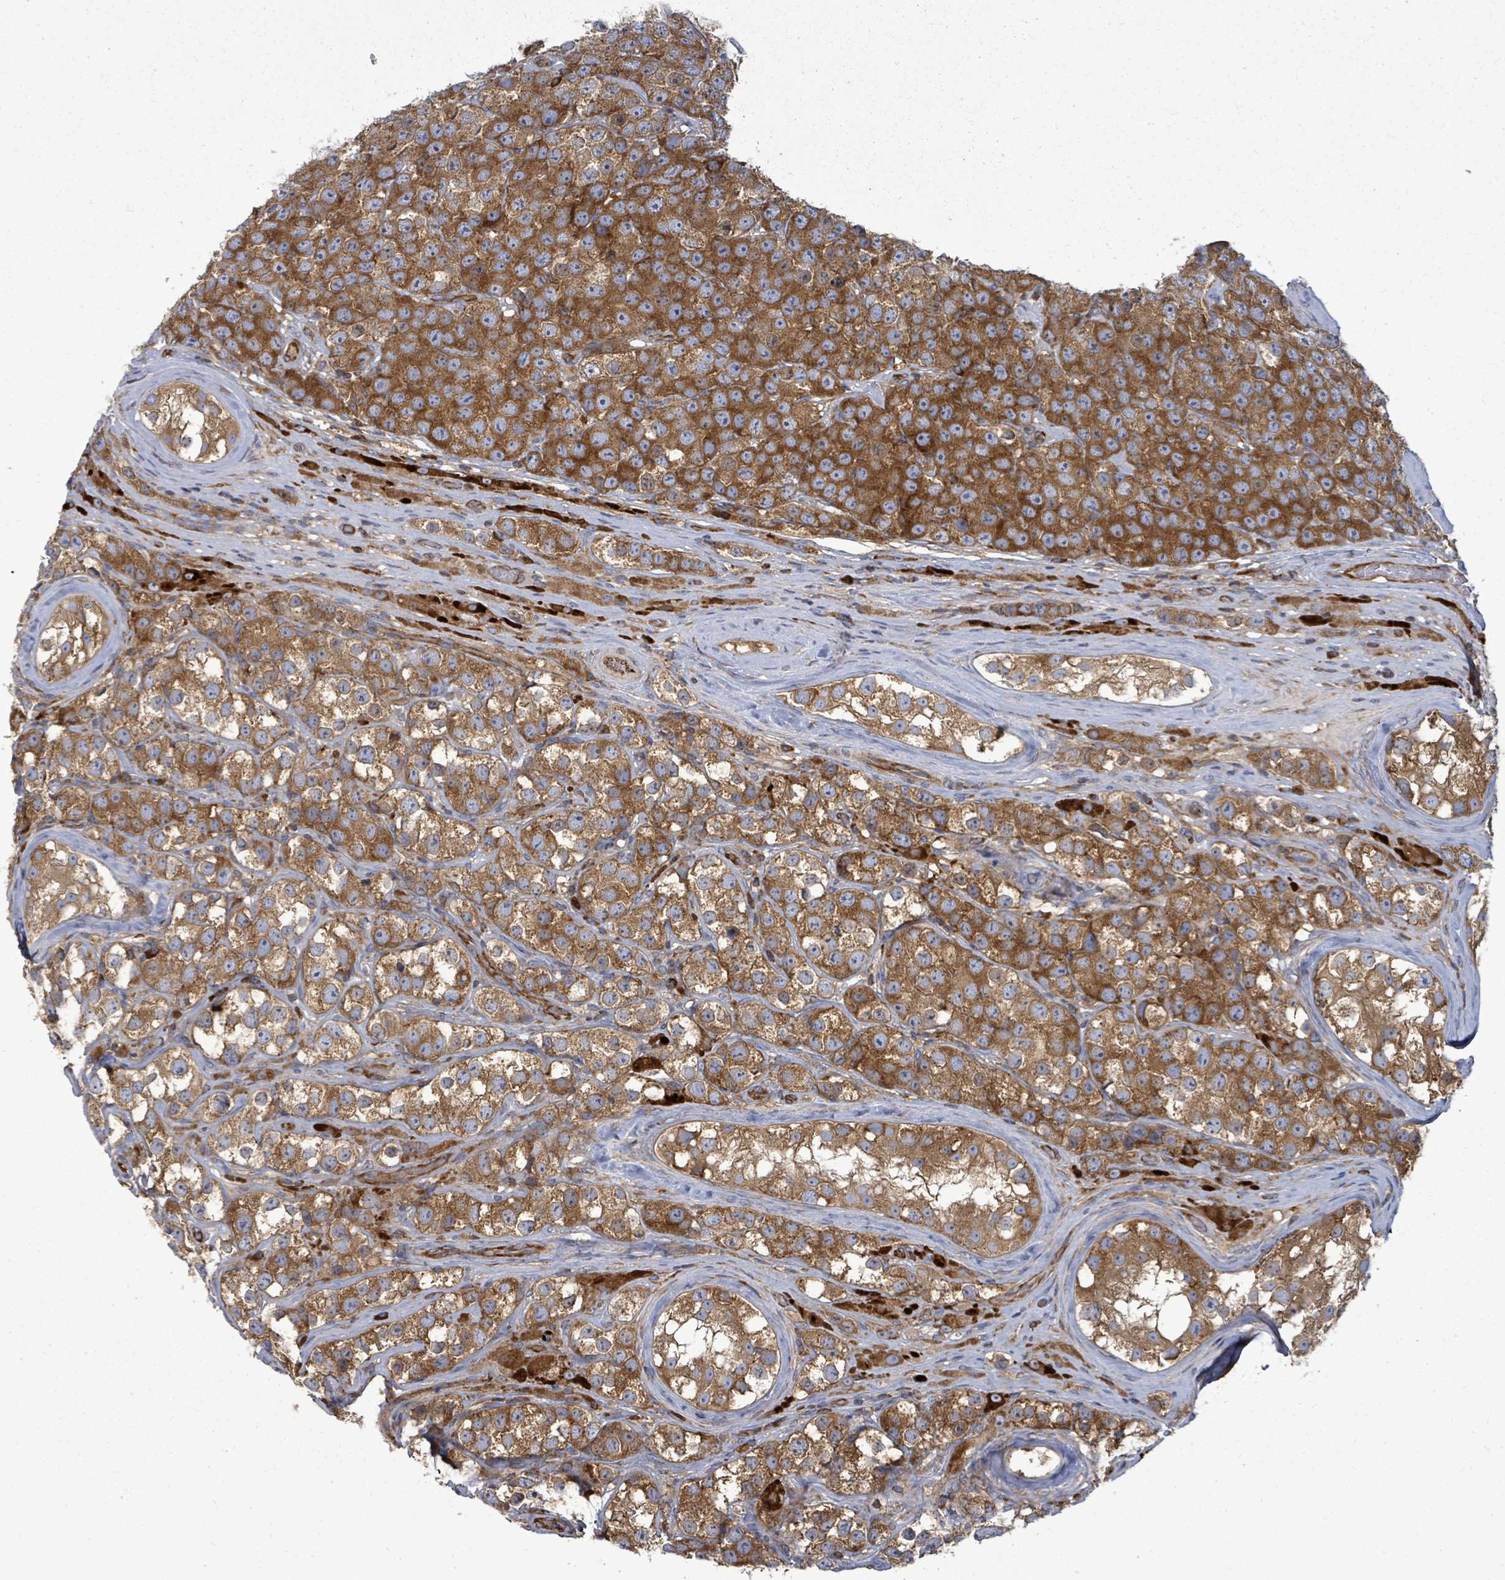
{"staining": {"intensity": "strong", "quantity": ">75%", "location": "cytoplasmic/membranous"}, "tissue": "testis cancer", "cell_type": "Tumor cells", "image_type": "cancer", "snomed": [{"axis": "morphology", "description": "Seminoma, NOS"}, {"axis": "topography", "description": "Testis"}], "caption": "Seminoma (testis) stained with DAB (3,3'-diaminobenzidine) IHC reveals high levels of strong cytoplasmic/membranous positivity in about >75% of tumor cells.", "gene": "EIF3C", "patient": {"sex": "male", "age": 28}}